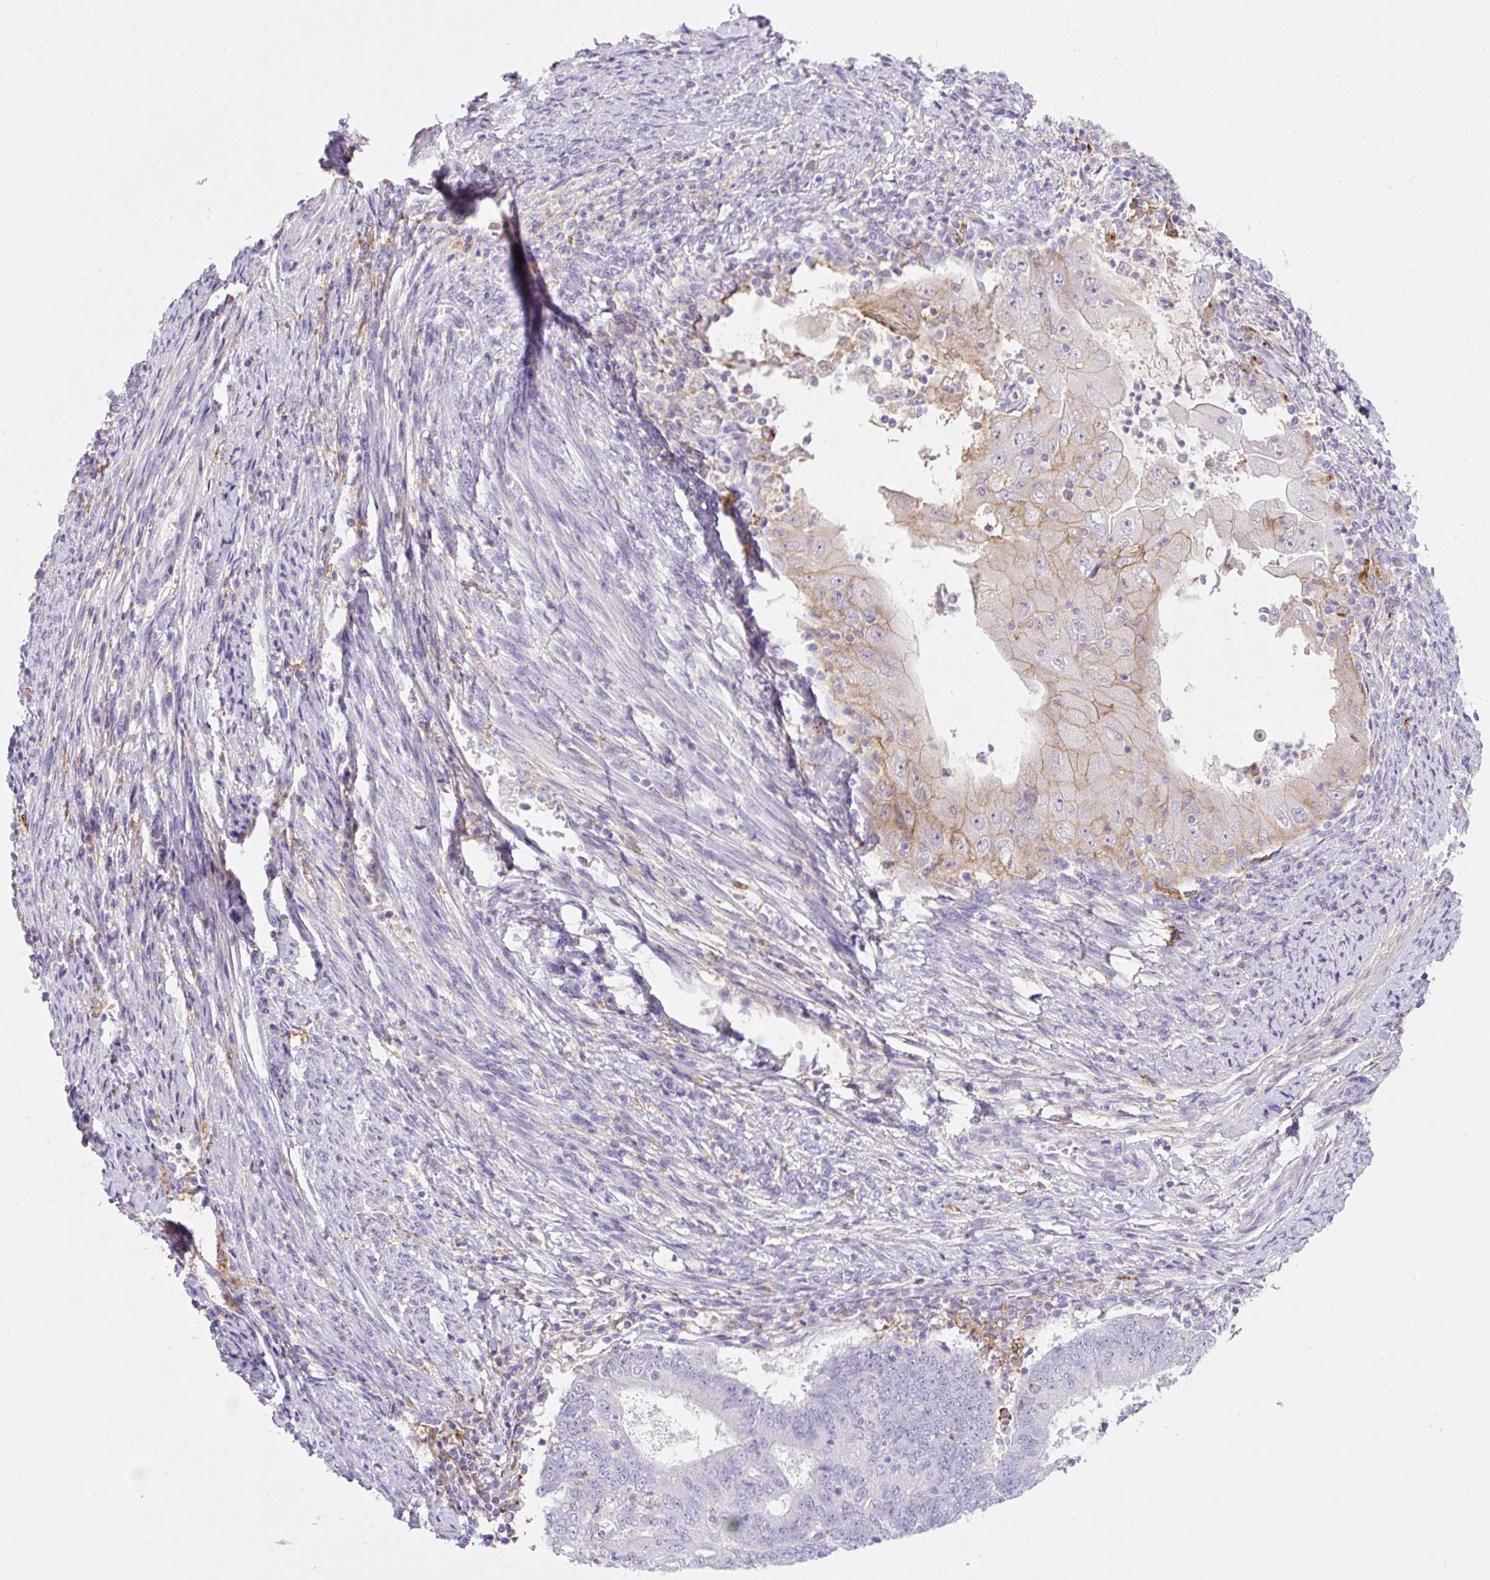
{"staining": {"intensity": "weak", "quantity": "<25%", "location": "cytoplasmic/membranous"}, "tissue": "endometrial cancer", "cell_type": "Tumor cells", "image_type": "cancer", "snomed": [{"axis": "morphology", "description": "Adenocarcinoma, NOS"}, {"axis": "topography", "description": "Endometrium"}], "caption": "A high-resolution micrograph shows IHC staining of endometrial cancer (adenocarcinoma), which displays no significant expression in tumor cells.", "gene": "TDRD15", "patient": {"sex": "female", "age": 70}}